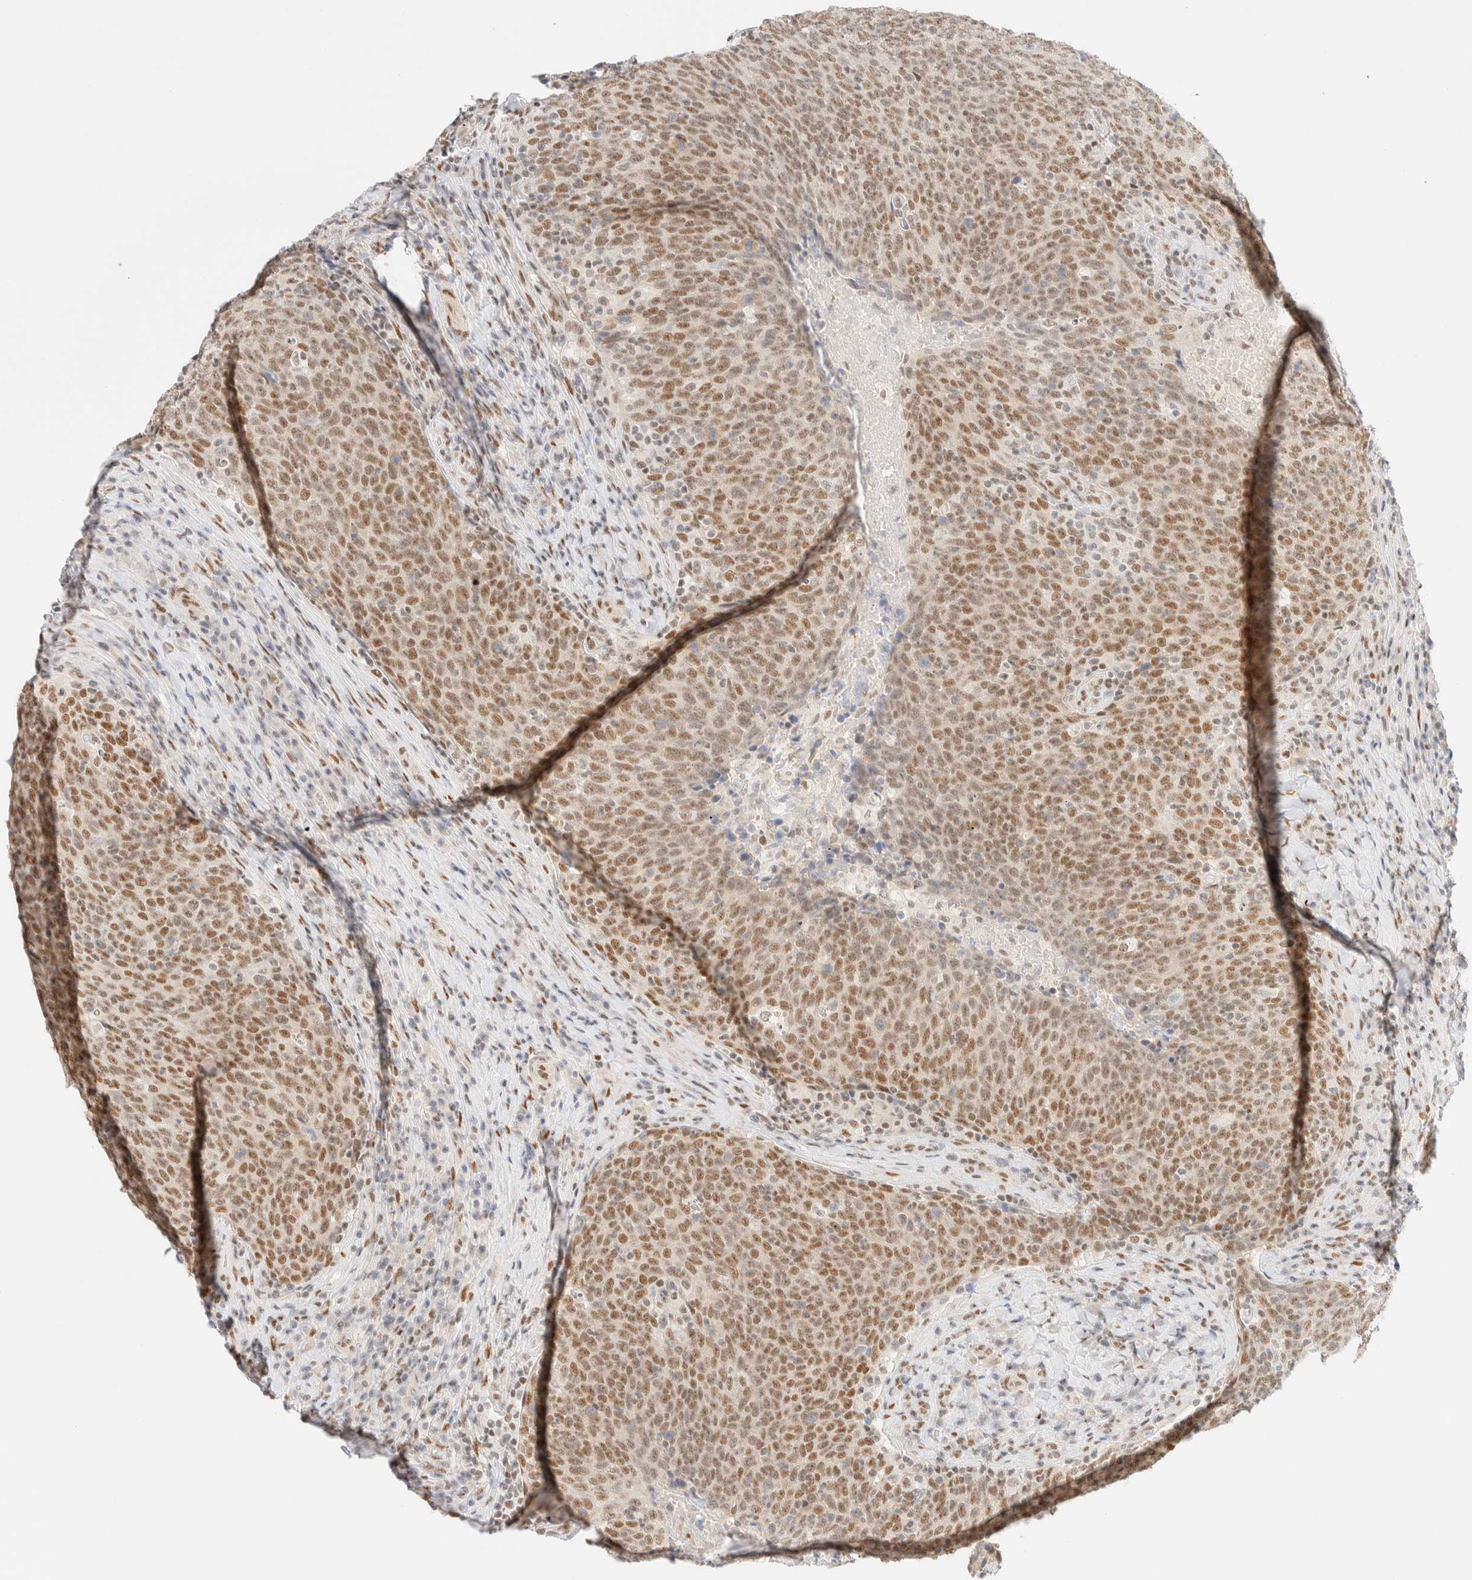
{"staining": {"intensity": "moderate", "quantity": ">75%", "location": "nuclear"}, "tissue": "head and neck cancer", "cell_type": "Tumor cells", "image_type": "cancer", "snomed": [{"axis": "morphology", "description": "Squamous cell carcinoma, NOS"}, {"axis": "morphology", "description": "Squamous cell carcinoma, metastatic, NOS"}, {"axis": "topography", "description": "Lymph node"}, {"axis": "topography", "description": "Head-Neck"}], "caption": "Immunohistochemistry (IHC) of human head and neck cancer (metastatic squamous cell carcinoma) reveals medium levels of moderate nuclear positivity in about >75% of tumor cells.", "gene": "PYGO2", "patient": {"sex": "male", "age": 62}}